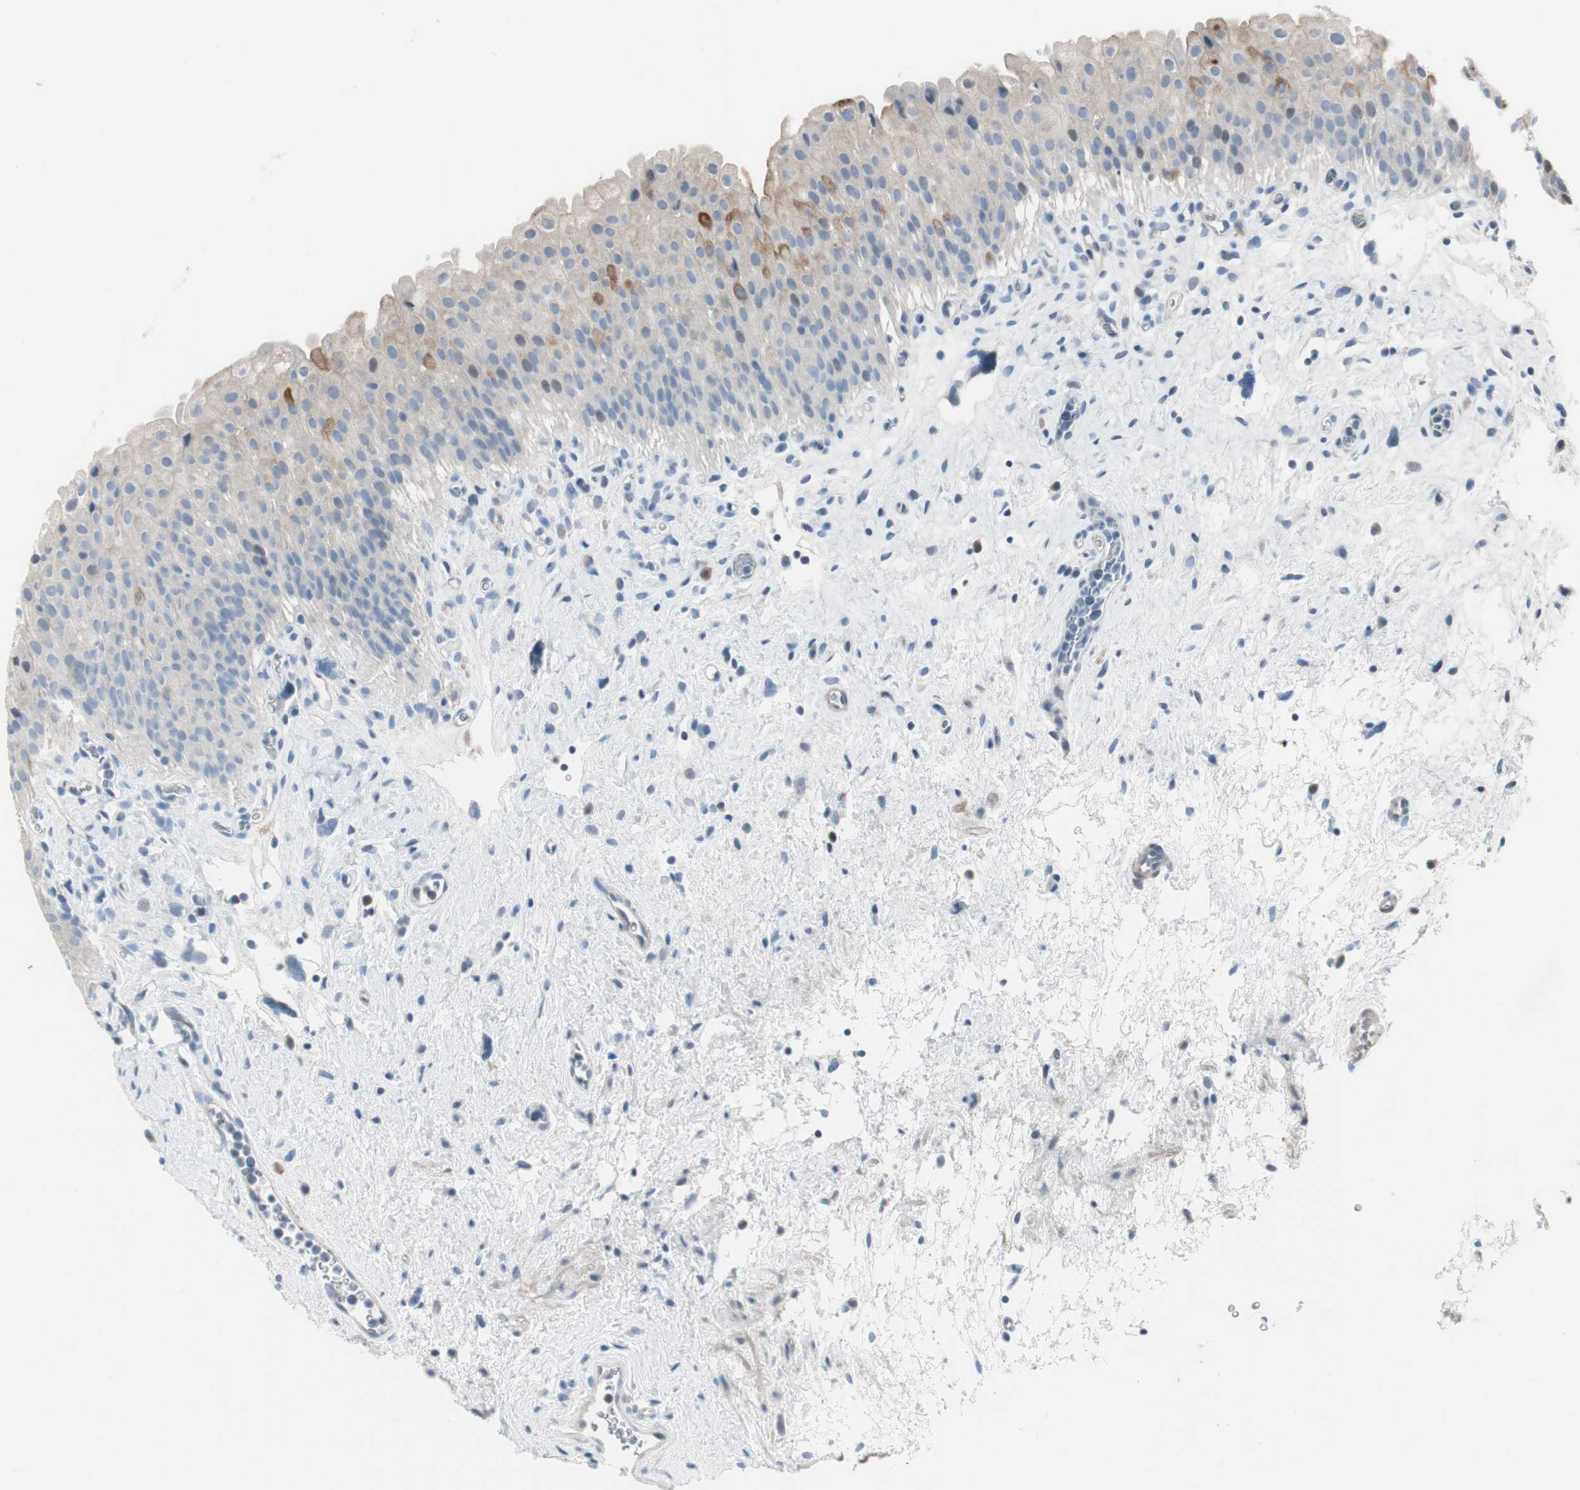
{"staining": {"intensity": "moderate", "quantity": "<25%", "location": "cytoplasmic/membranous"}, "tissue": "urinary bladder", "cell_type": "Urothelial cells", "image_type": "normal", "snomed": [{"axis": "morphology", "description": "Normal tissue, NOS"}, {"axis": "morphology", "description": "Urothelial carcinoma, High grade"}, {"axis": "topography", "description": "Urinary bladder"}], "caption": "A micrograph showing moderate cytoplasmic/membranous expression in approximately <25% of urothelial cells in unremarkable urinary bladder, as visualized by brown immunohistochemical staining.", "gene": "PIGR", "patient": {"sex": "male", "age": 46}}